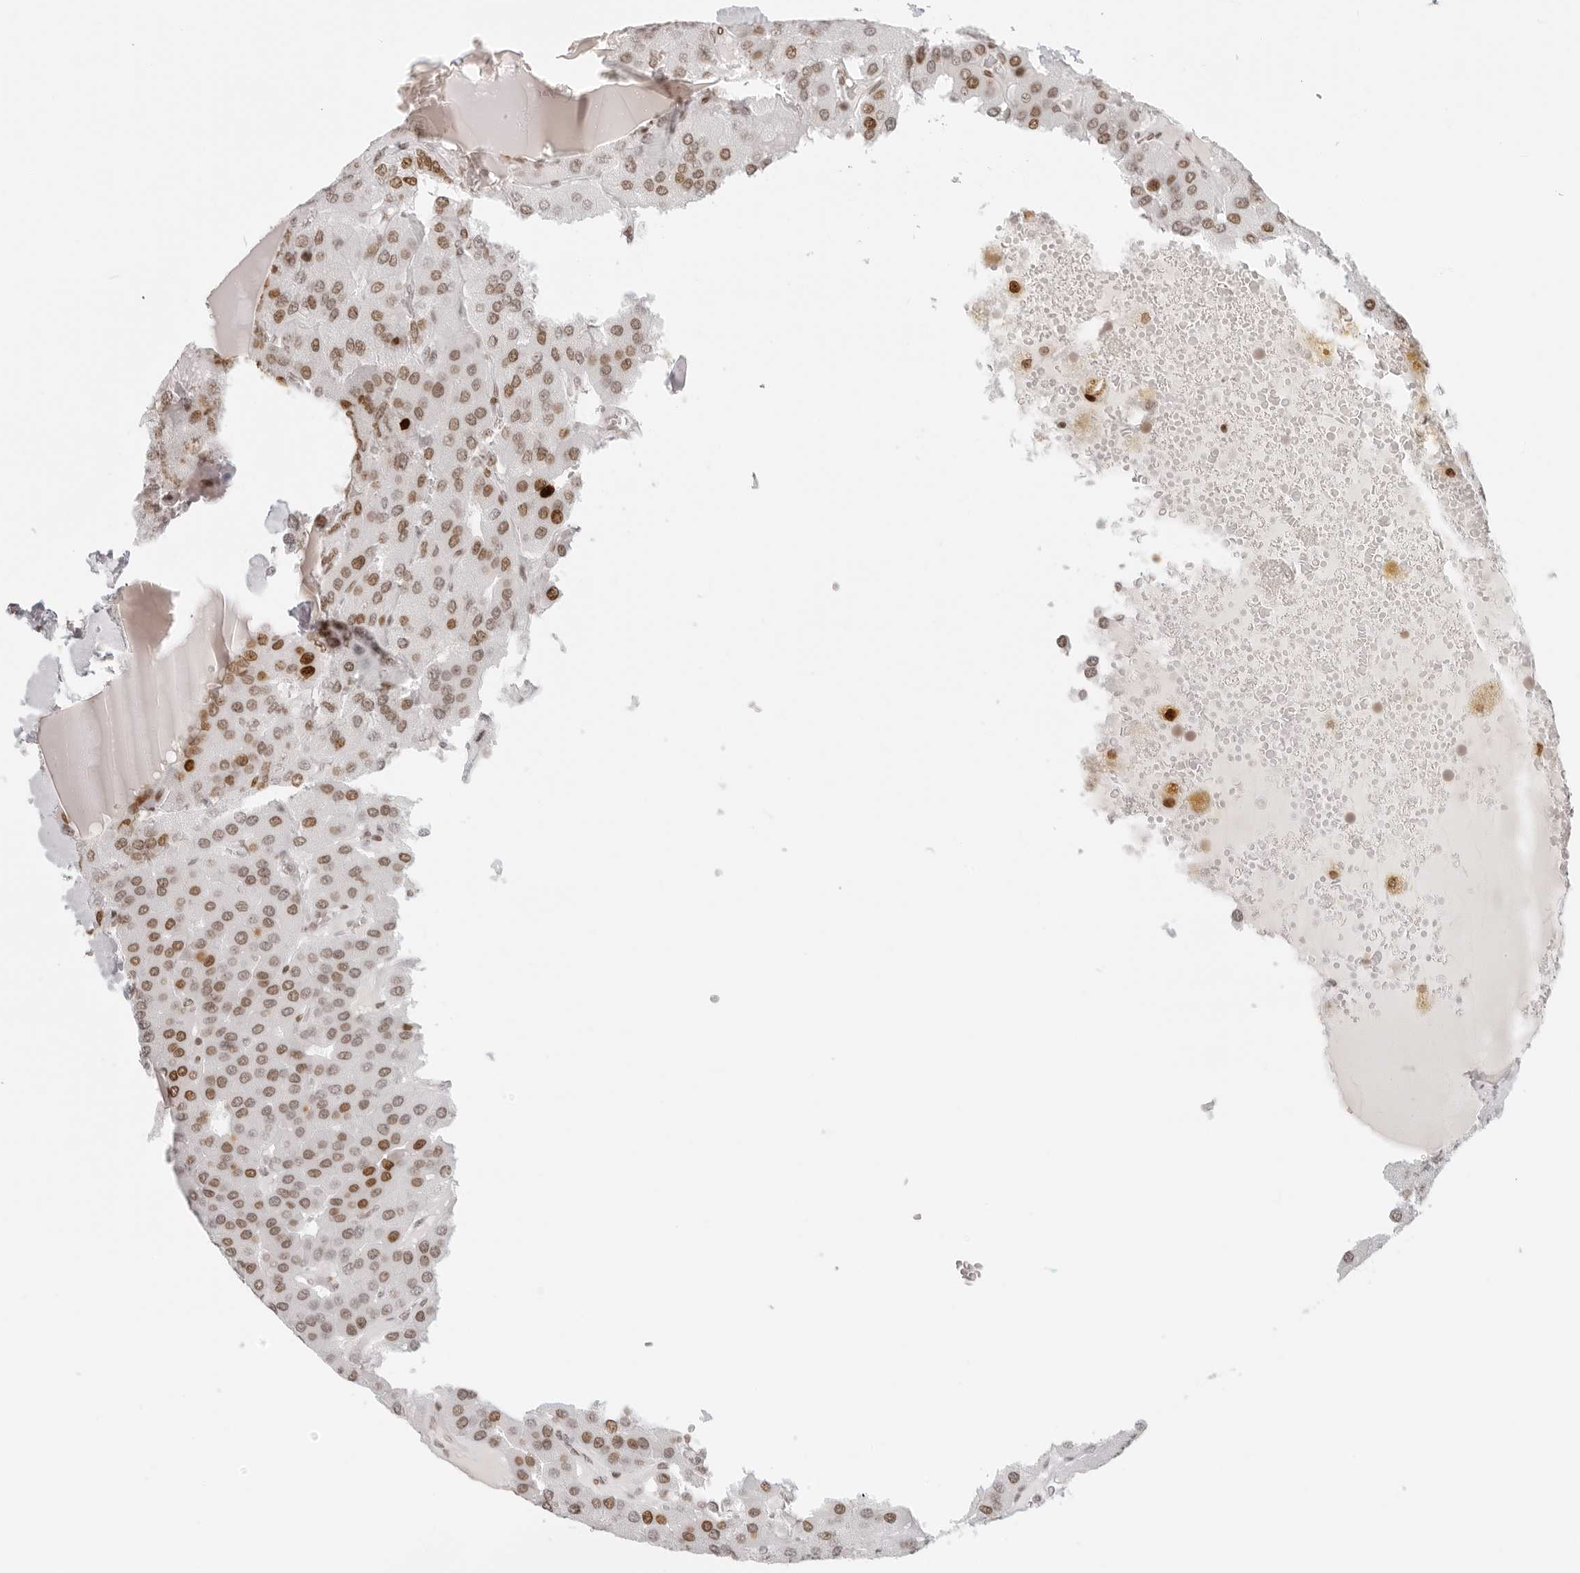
{"staining": {"intensity": "moderate", "quantity": ">75%", "location": "nuclear"}, "tissue": "parathyroid gland", "cell_type": "Glandular cells", "image_type": "normal", "snomed": [{"axis": "morphology", "description": "Normal tissue, NOS"}, {"axis": "morphology", "description": "Adenoma, NOS"}, {"axis": "topography", "description": "Parathyroid gland"}], "caption": "Protein analysis of normal parathyroid gland exhibits moderate nuclear staining in approximately >75% of glandular cells.", "gene": "RCC1", "patient": {"sex": "female", "age": 86}}